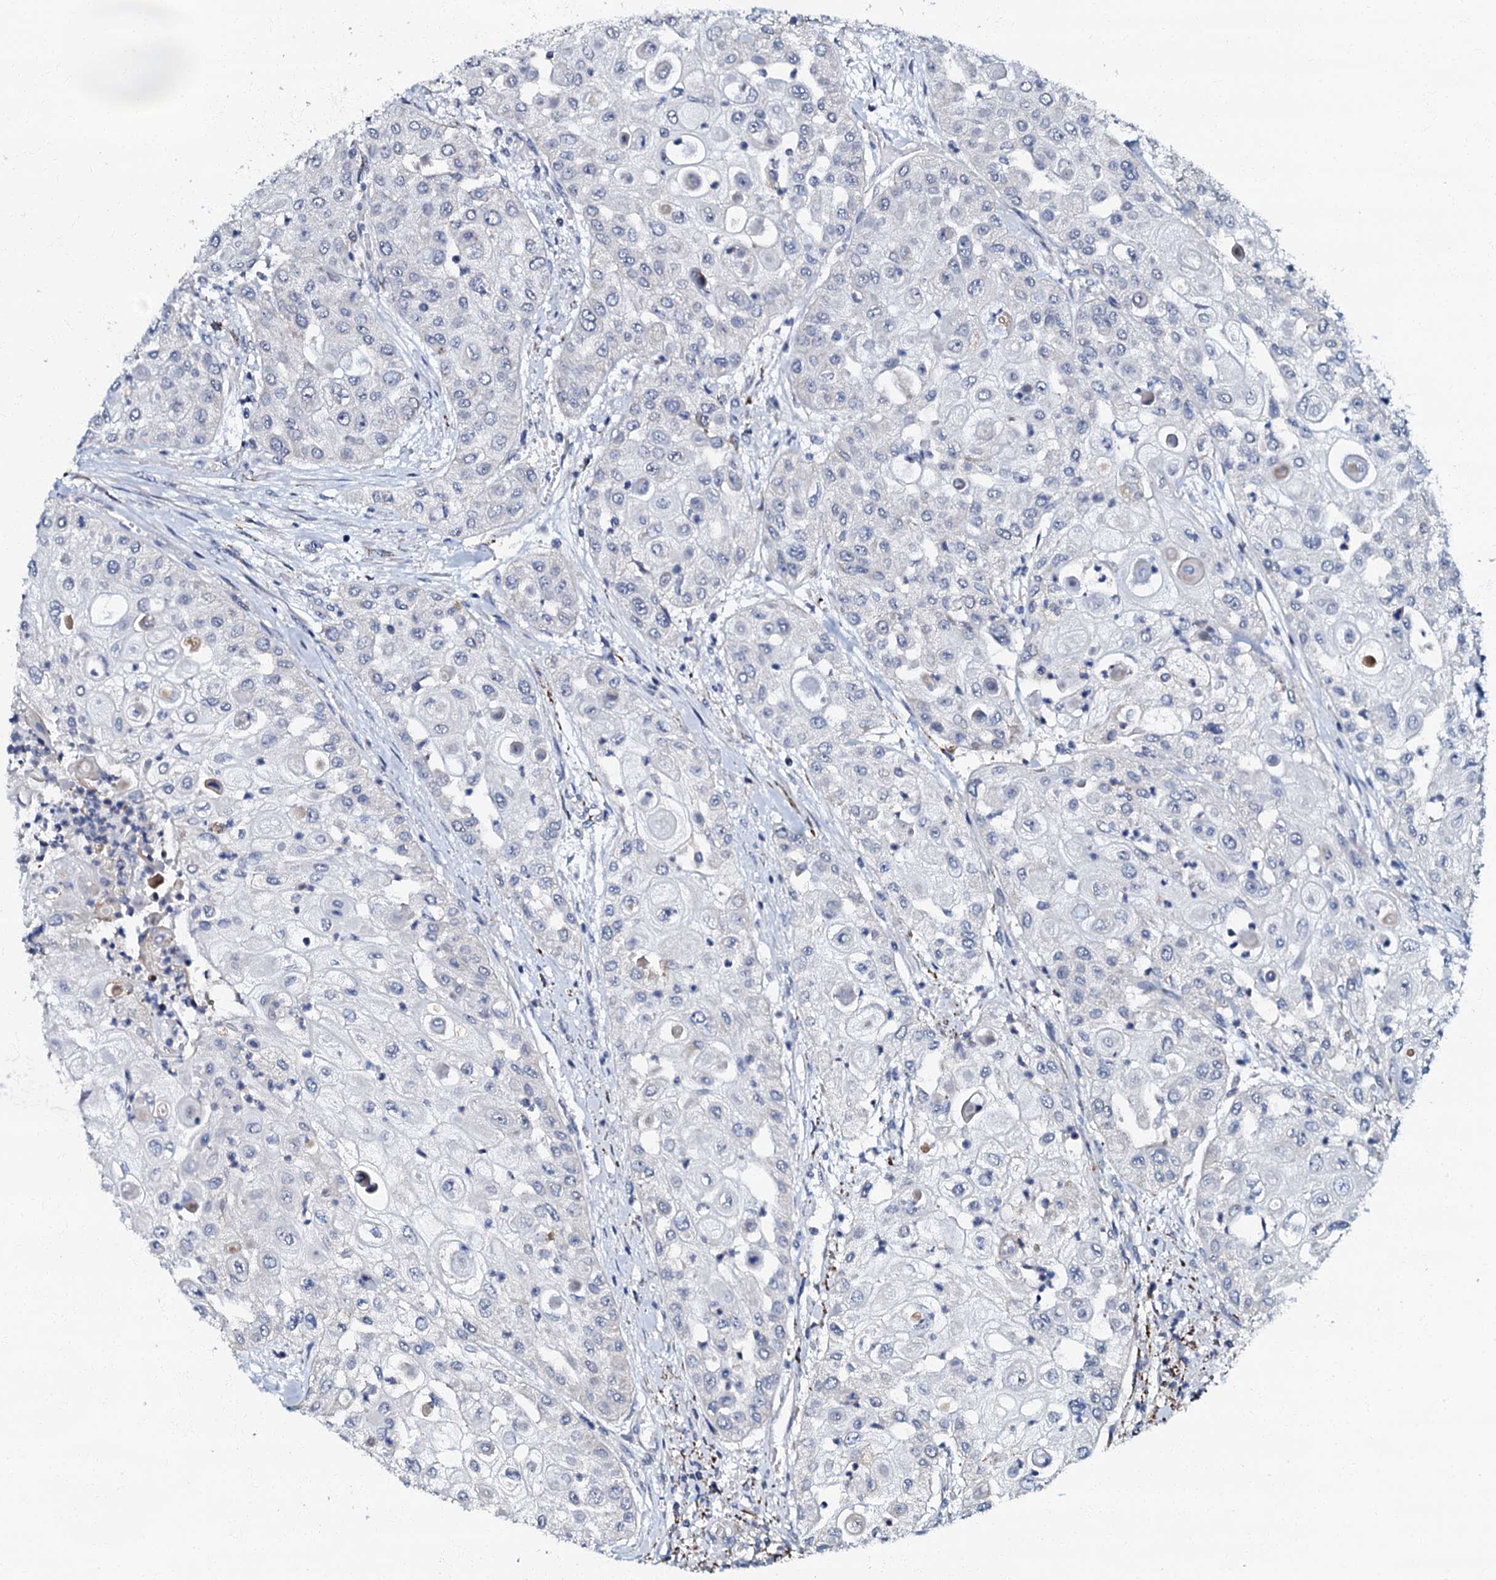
{"staining": {"intensity": "negative", "quantity": "none", "location": "none"}, "tissue": "urothelial cancer", "cell_type": "Tumor cells", "image_type": "cancer", "snomed": [{"axis": "morphology", "description": "Urothelial carcinoma, High grade"}, {"axis": "topography", "description": "Urinary bladder"}], "caption": "Human urothelial cancer stained for a protein using immunohistochemistry reveals no expression in tumor cells.", "gene": "OLAH", "patient": {"sex": "female", "age": 79}}